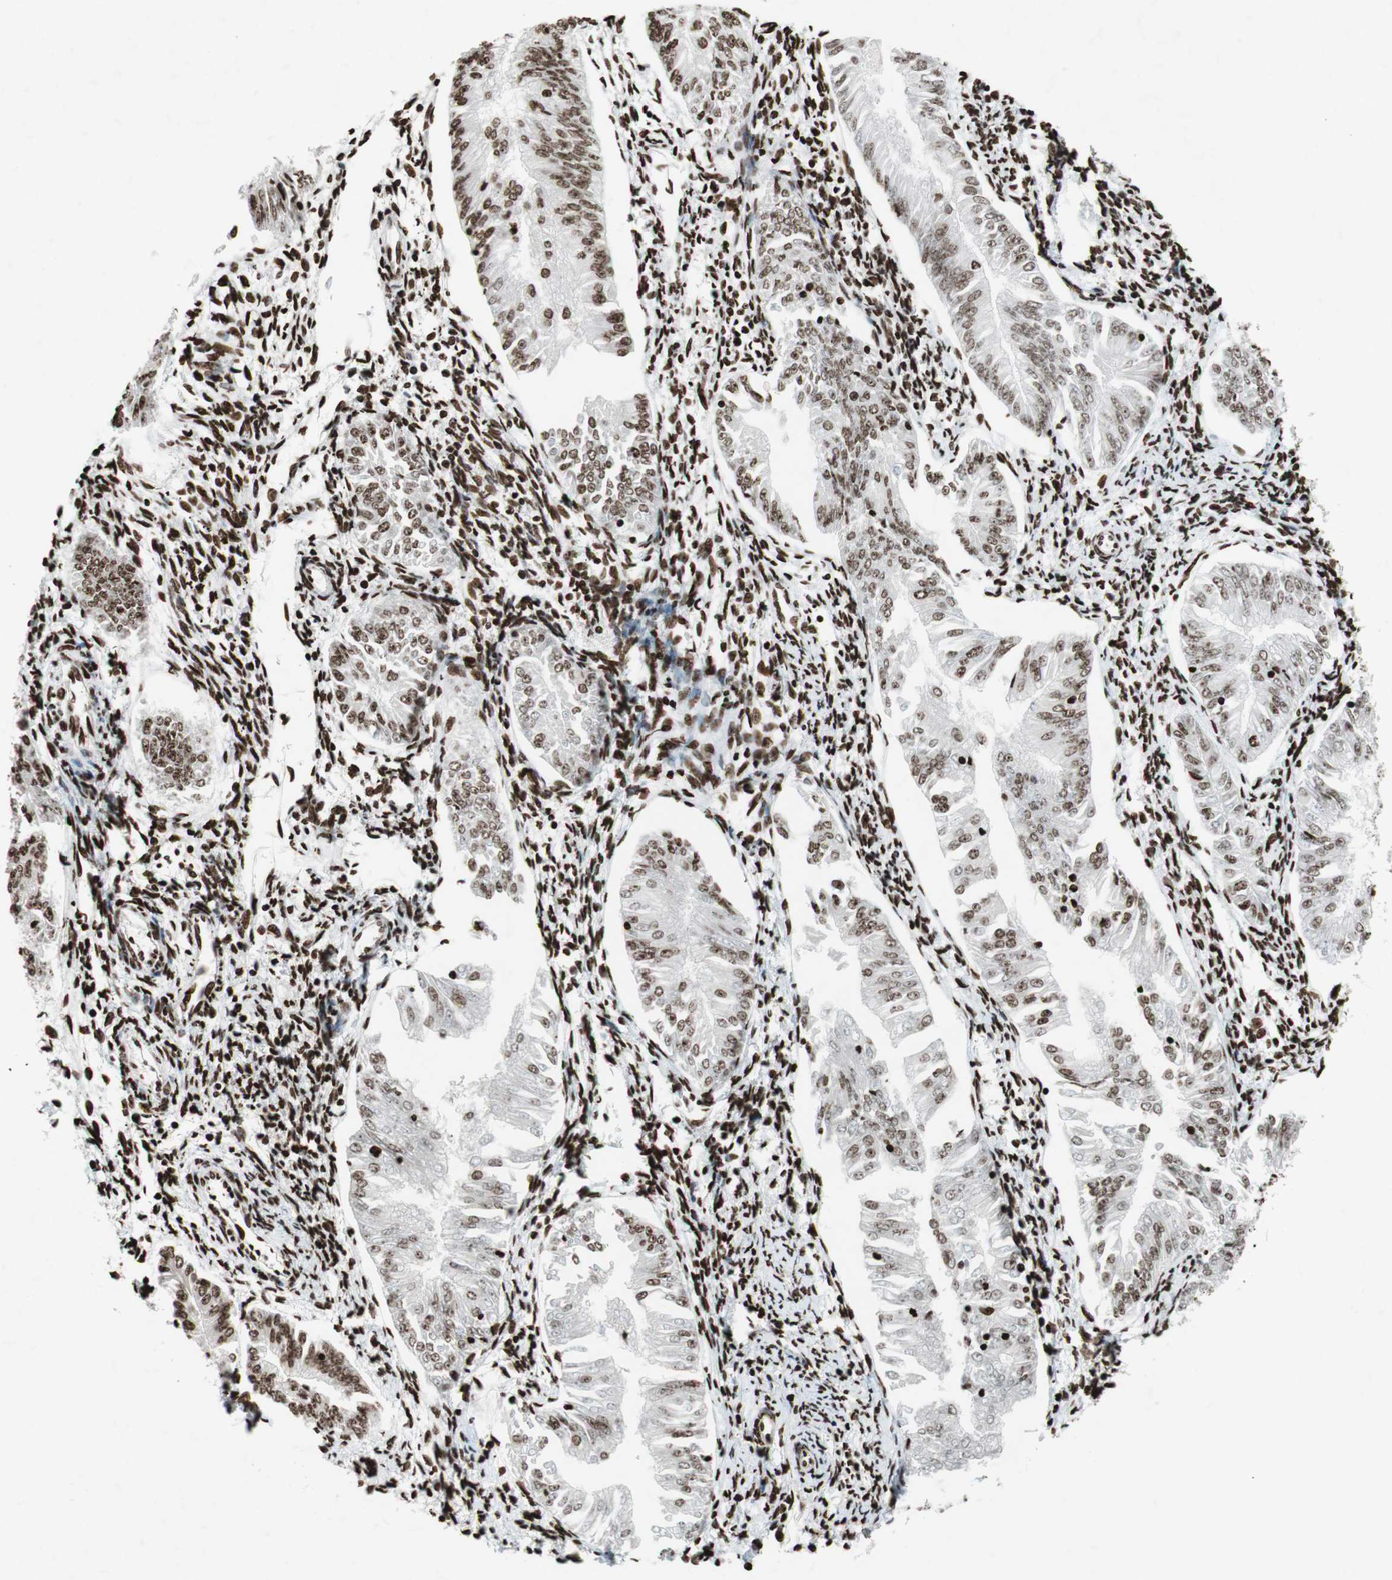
{"staining": {"intensity": "moderate", "quantity": "25%-75%", "location": "nuclear"}, "tissue": "endometrial cancer", "cell_type": "Tumor cells", "image_type": "cancer", "snomed": [{"axis": "morphology", "description": "Adenocarcinoma, NOS"}, {"axis": "topography", "description": "Endometrium"}], "caption": "Immunohistochemical staining of endometrial cancer displays moderate nuclear protein staining in approximately 25%-75% of tumor cells. (Stains: DAB in brown, nuclei in blue, Microscopy: brightfield microscopy at high magnification).", "gene": "NCOA3", "patient": {"sex": "female", "age": 53}}